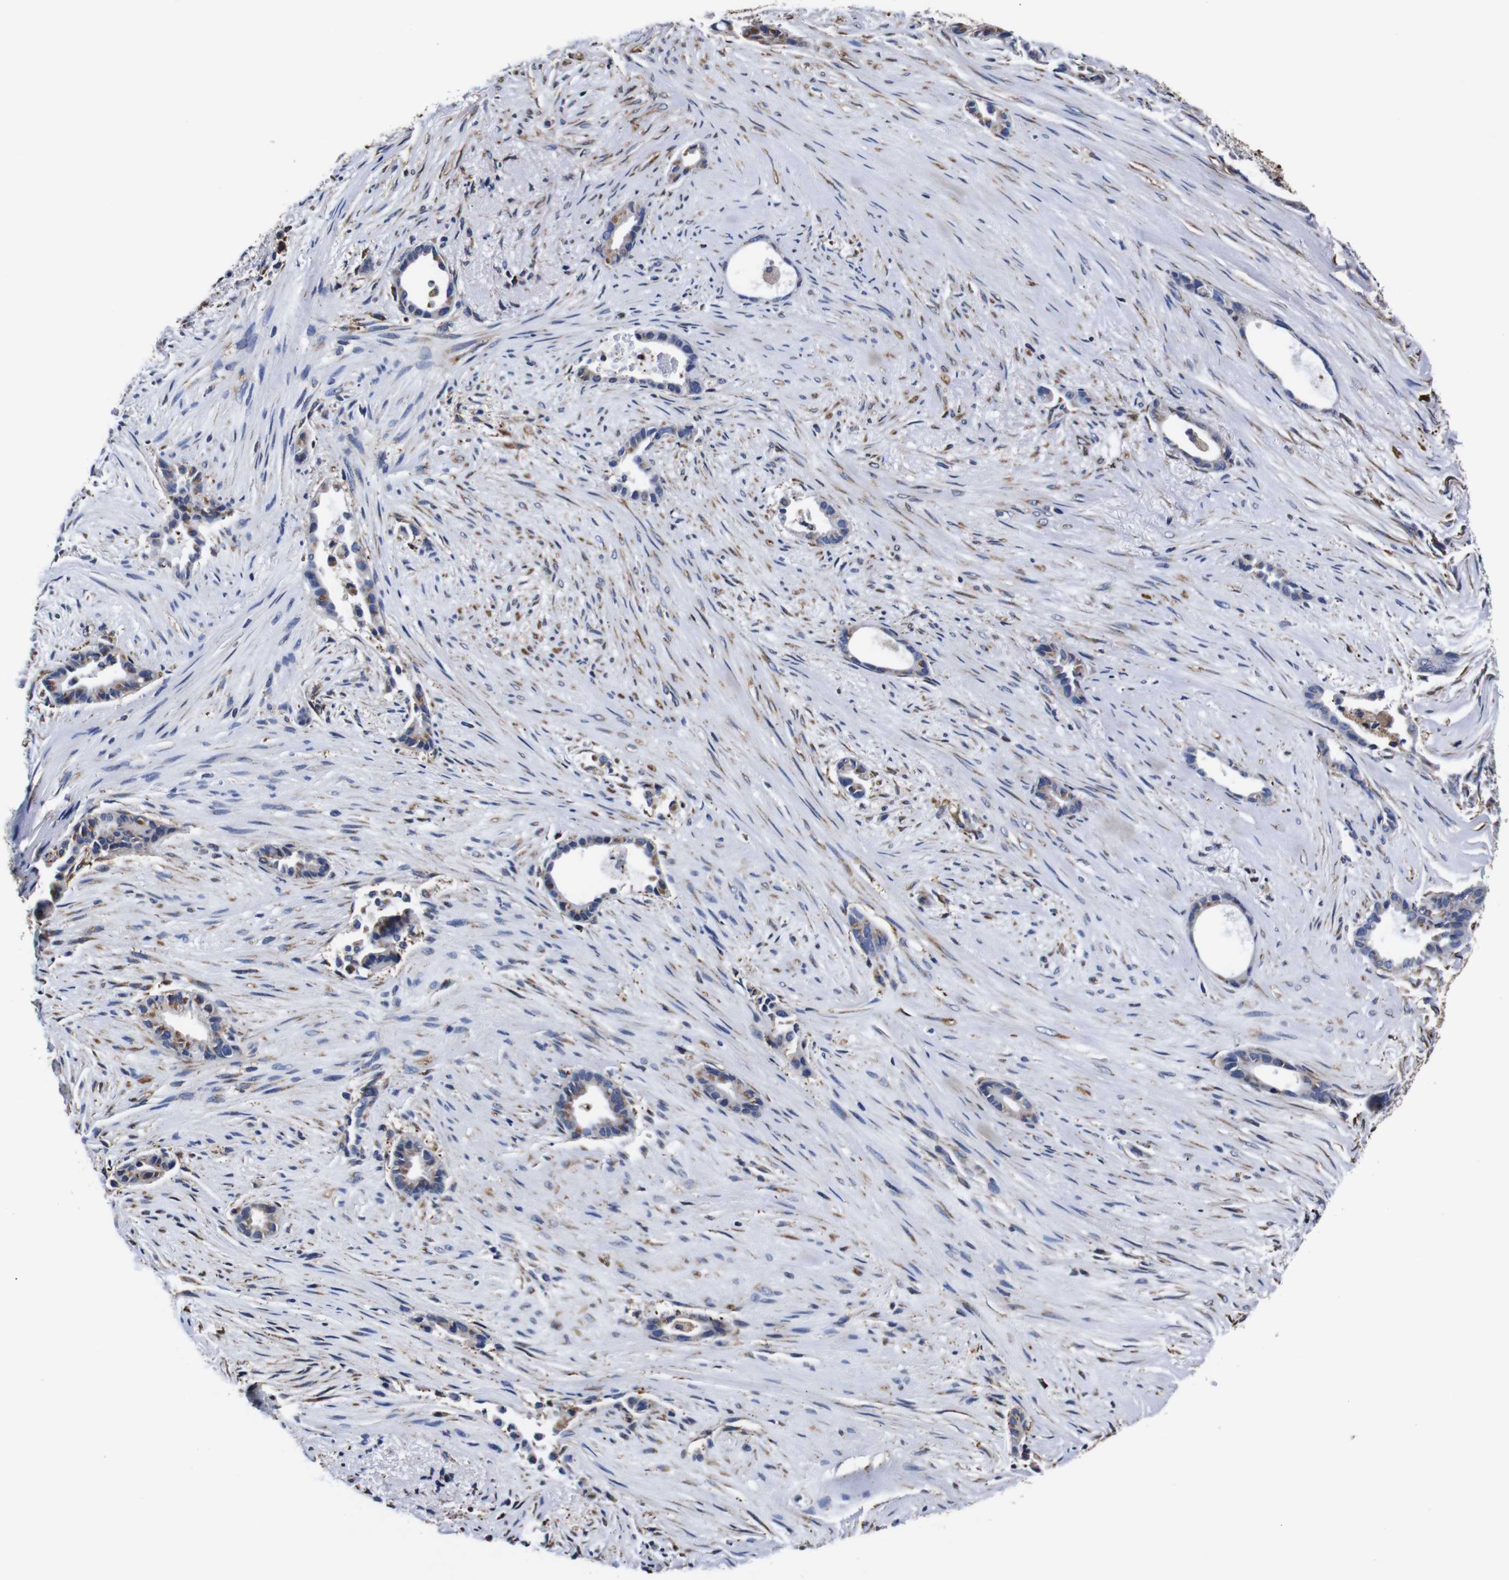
{"staining": {"intensity": "negative", "quantity": "none", "location": "none"}, "tissue": "liver cancer", "cell_type": "Tumor cells", "image_type": "cancer", "snomed": [{"axis": "morphology", "description": "Cholangiocarcinoma"}, {"axis": "topography", "description": "Liver"}], "caption": "An immunohistochemistry image of liver cancer (cholangiocarcinoma) is shown. There is no staining in tumor cells of liver cancer (cholangiocarcinoma).", "gene": "PPIB", "patient": {"sex": "female", "age": 55}}